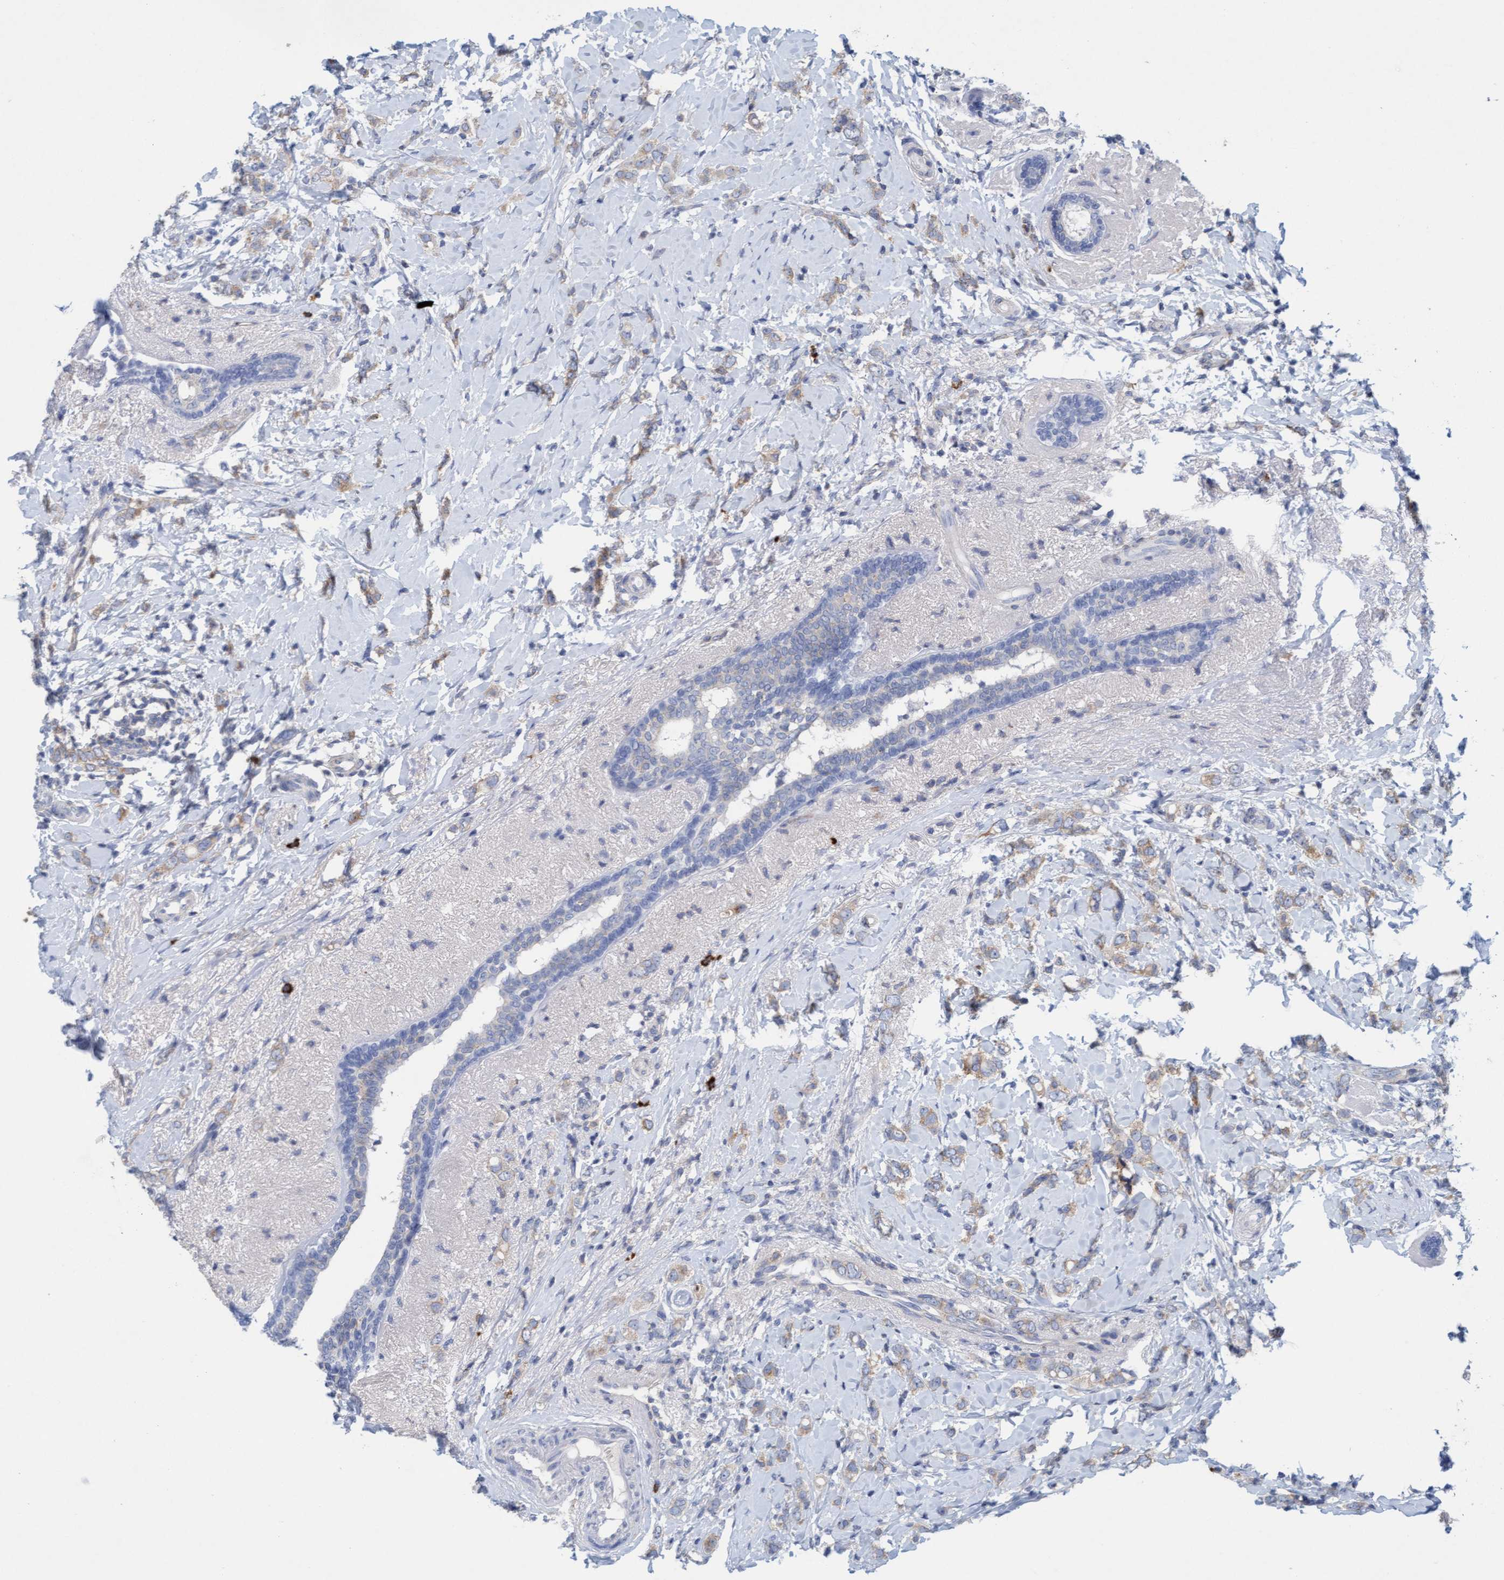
{"staining": {"intensity": "weak", "quantity": ">75%", "location": "cytoplasmic/membranous"}, "tissue": "breast cancer", "cell_type": "Tumor cells", "image_type": "cancer", "snomed": [{"axis": "morphology", "description": "Normal tissue, NOS"}, {"axis": "morphology", "description": "Lobular carcinoma"}, {"axis": "topography", "description": "Breast"}], "caption": "Breast cancer (lobular carcinoma) stained for a protein demonstrates weak cytoplasmic/membranous positivity in tumor cells.", "gene": "SIGIRR", "patient": {"sex": "female", "age": 47}}